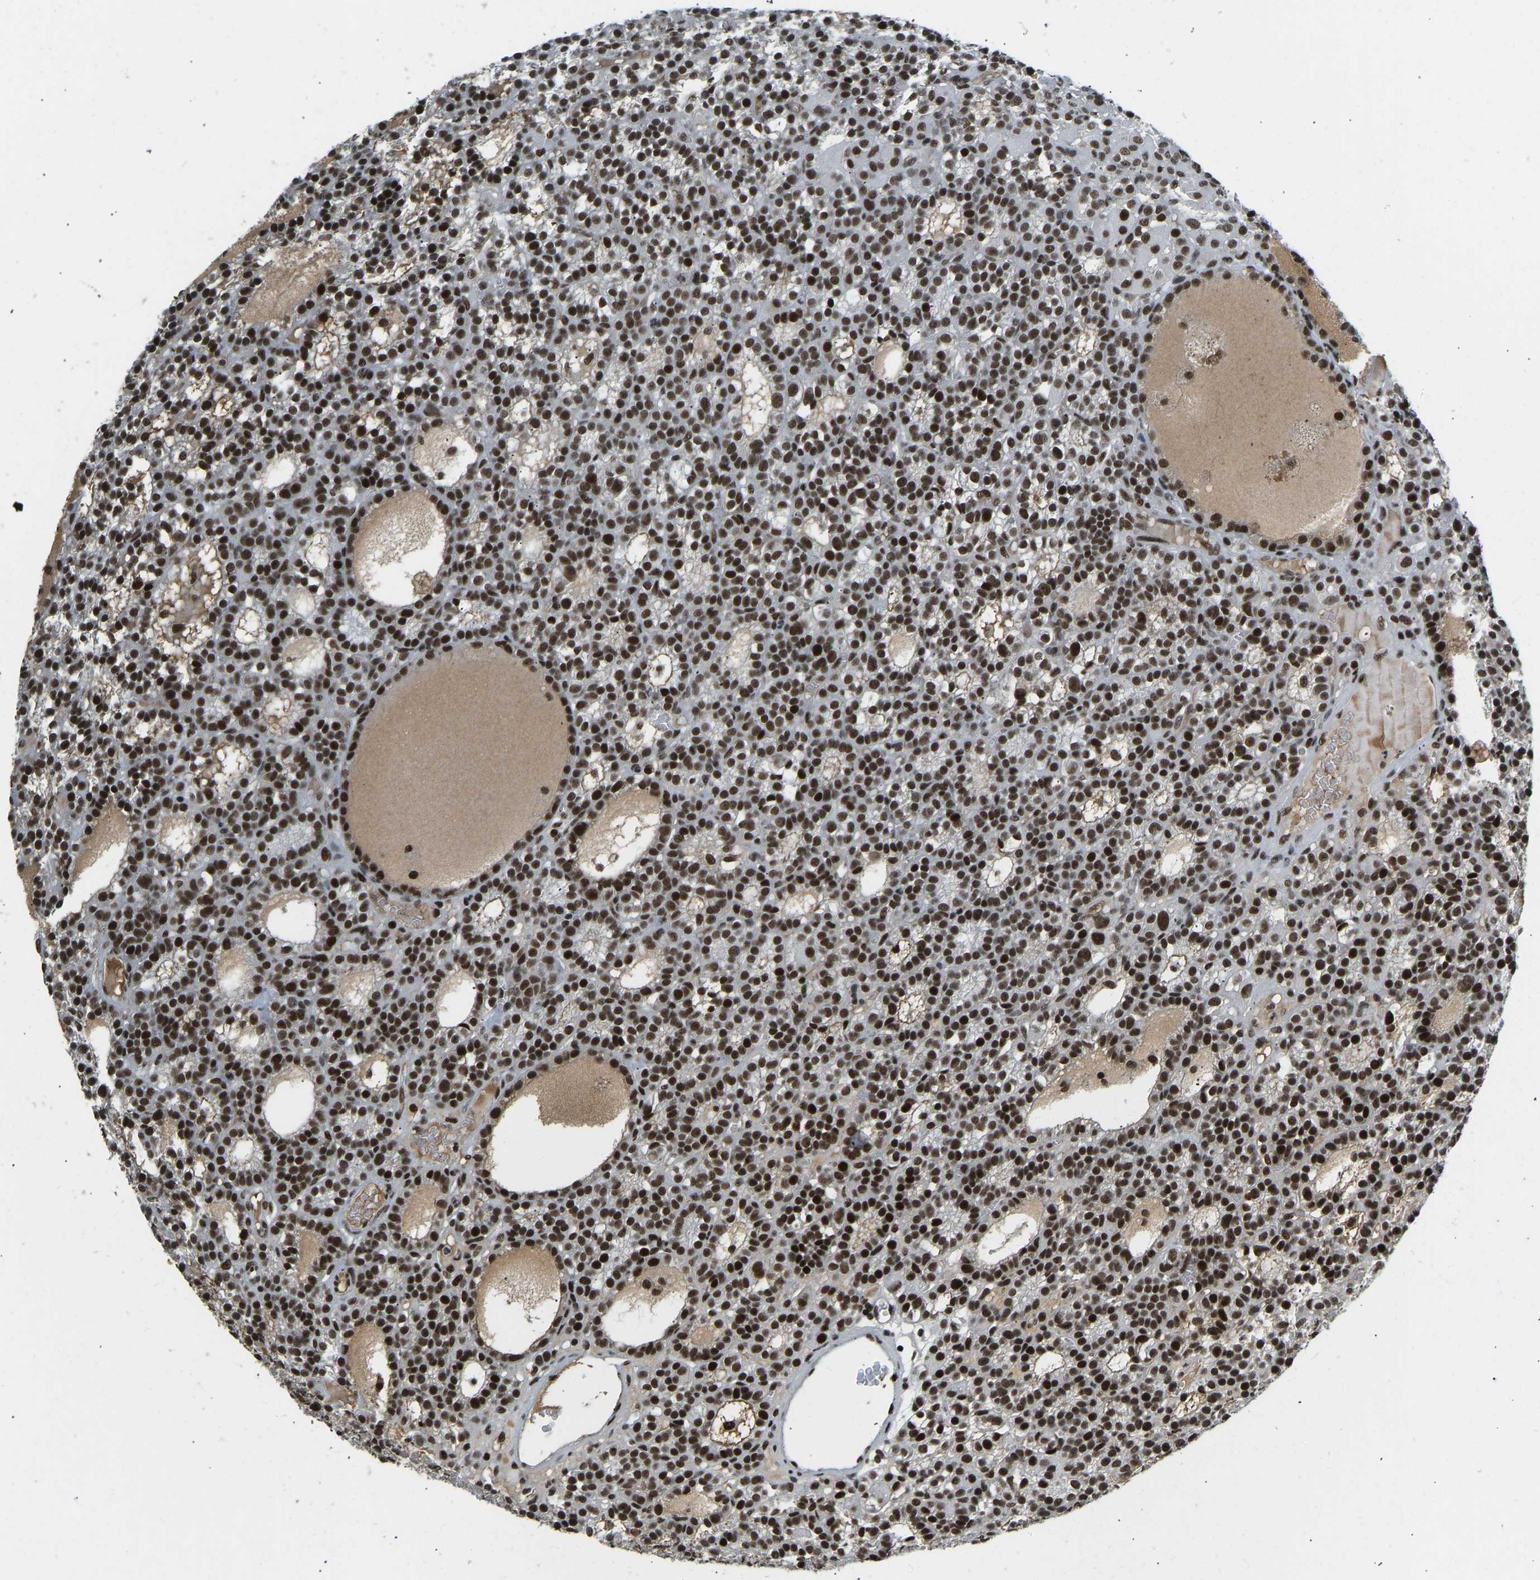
{"staining": {"intensity": "strong", "quantity": "25%-75%", "location": "nuclear"}, "tissue": "parathyroid gland", "cell_type": "Glandular cells", "image_type": "normal", "snomed": [{"axis": "morphology", "description": "Normal tissue, NOS"}, {"axis": "morphology", "description": "Adenoma, NOS"}, {"axis": "topography", "description": "Parathyroid gland"}], "caption": "DAB (3,3'-diaminobenzidine) immunohistochemical staining of normal parathyroid gland demonstrates strong nuclear protein staining in about 25%-75% of glandular cells. The staining was performed using DAB (3,3'-diaminobenzidine), with brown indicating positive protein expression. Nuclei are stained blue with hematoxylin.", "gene": "FOXK1", "patient": {"sex": "female", "age": 58}}